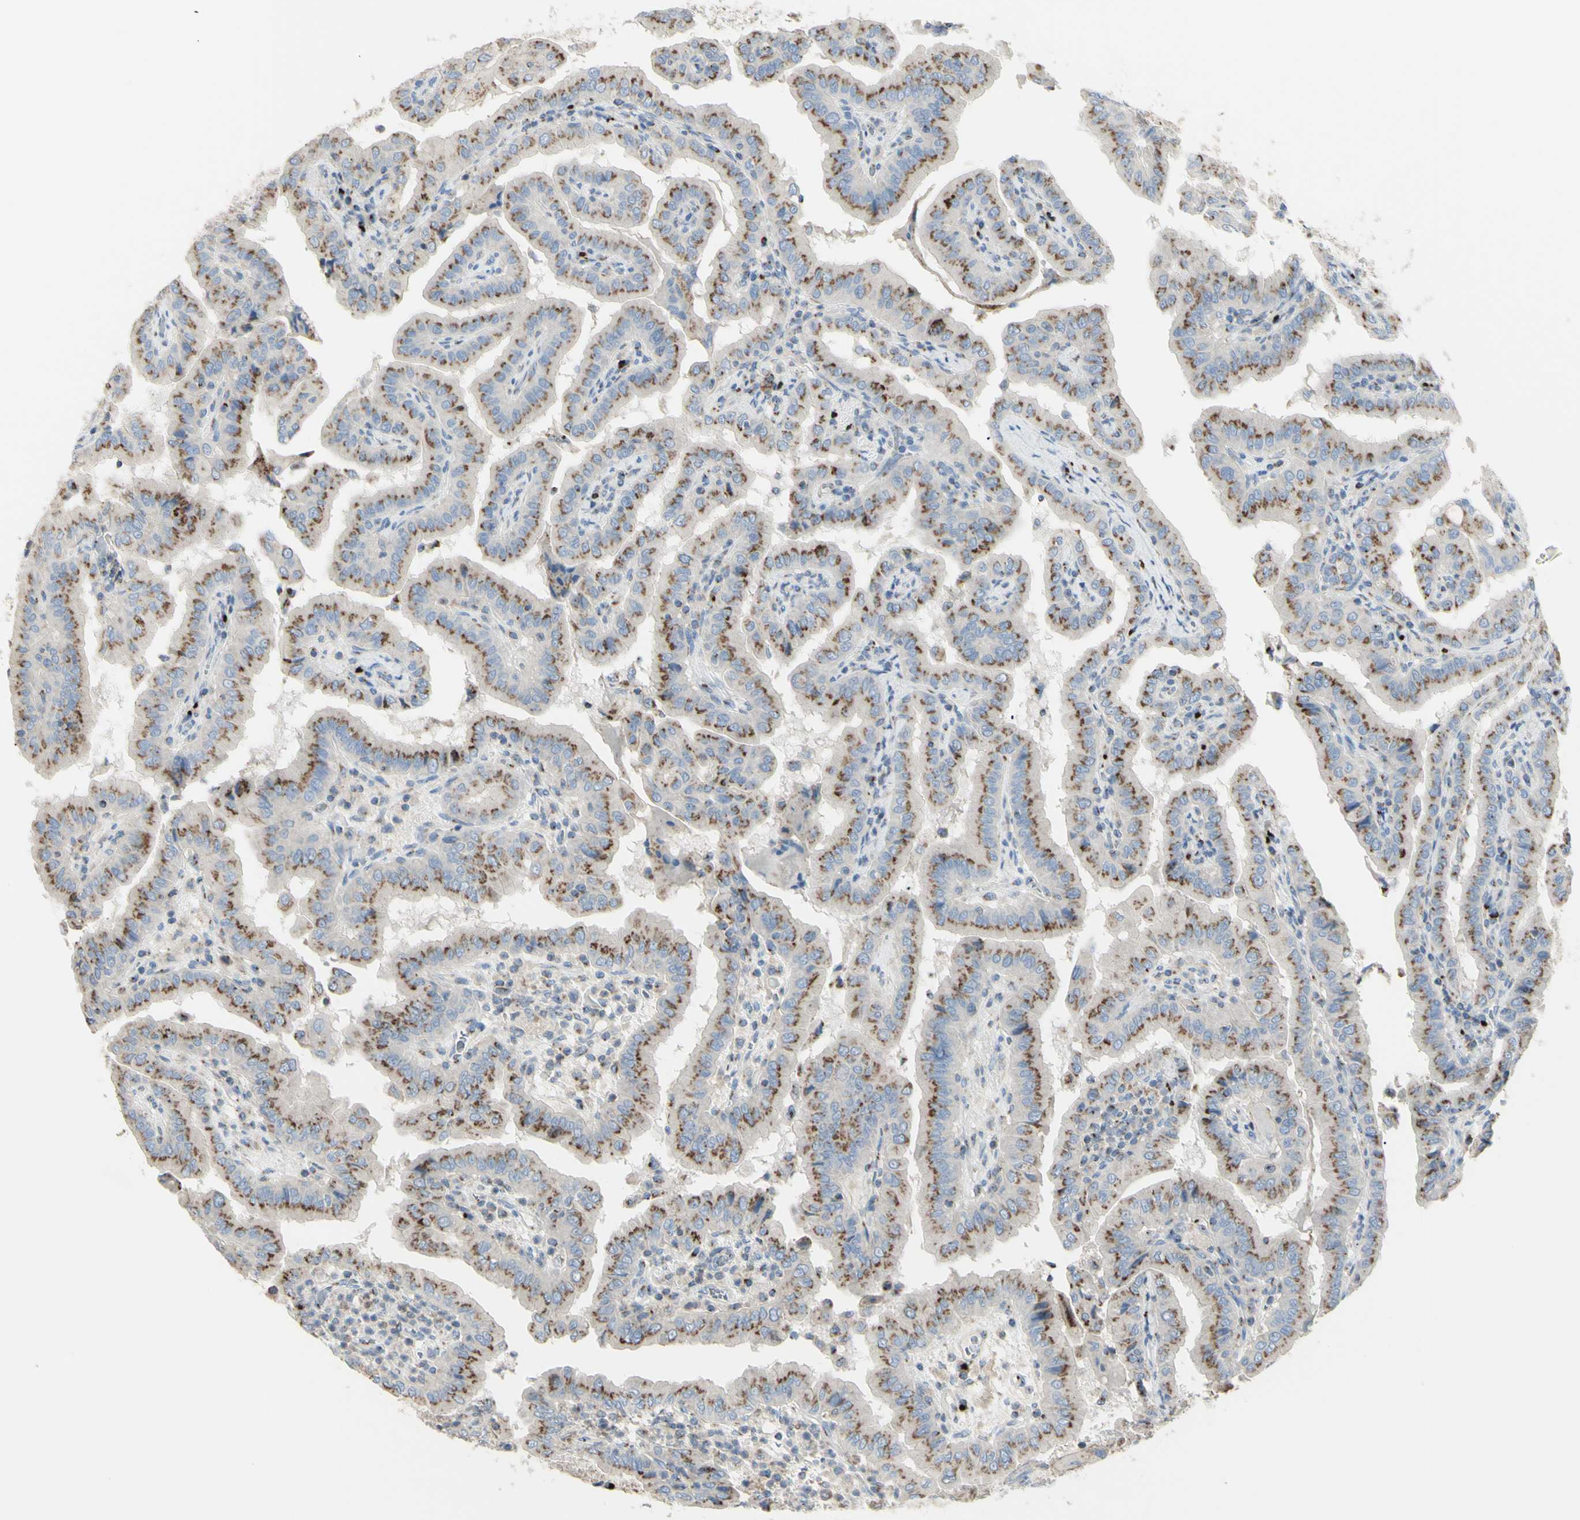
{"staining": {"intensity": "moderate", "quantity": ">75%", "location": "cytoplasmic/membranous"}, "tissue": "thyroid cancer", "cell_type": "Tumor cells", "image_type": "cancer", "snomed": [{"axis": "morphology", "description": "Papillary adenocarcinoma, NOS"}, {"axis": "topography", "description": "Thyroid gland"}], "caption": "Immunohistochemical staining of human thyroid cancer shows moderate cytoplasmic/membranous protein positivity in about >75% of tumor cells. Ihc stains the protein of interest in brown and the nuclei are stained blue.", "gene": "B4GALT3", "patient": {"sex": "male", "age": 33}}